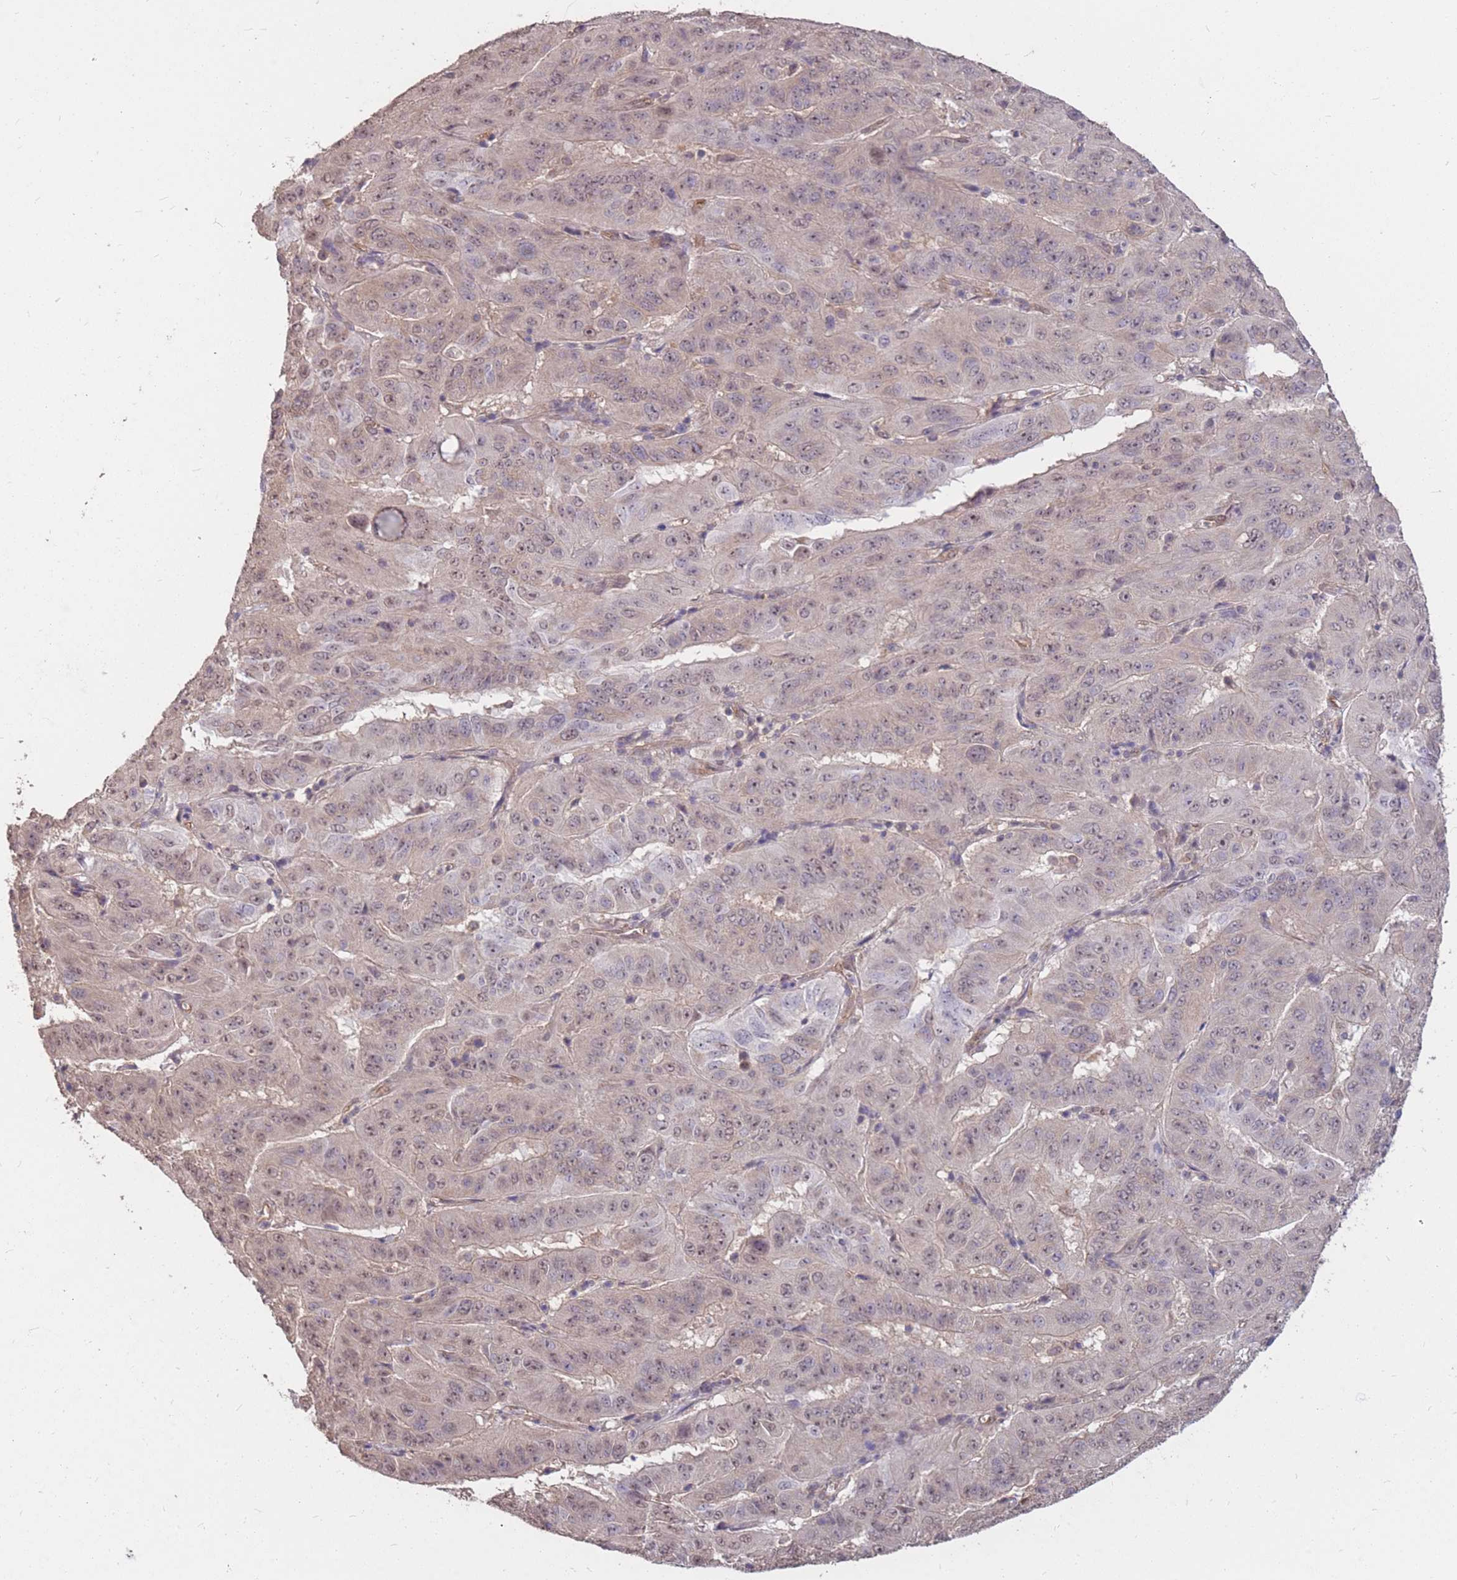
{"staining": {"intensity": "weak", "quantity": "25%-75%", "location": "nuclear"}, "tissue": "pancreatic cancer", "cell_type": "Tumor cells", "image_type": "cancer", "snomed": [{"axis": "morphology", "description": "Adenocarcinoma, NOS"}, {"axis": "topography", "description": "Pancreas"}], "caption": "Immunohistochemistry staining of pancreatic cancer (adenocarcinoma), which reveals low levels of weak nuclear expression in about 25%-75% of tumor cells indicating weak nuclear protein expression. The staining was performed using DAB (3,3'-diaminobenzidine) (brown) for protein detection and nuclei were counterstained in hematoxylin (blue).", "gene": "DYNC1LI2", "patient": {"sex": "male", "age": 63}}